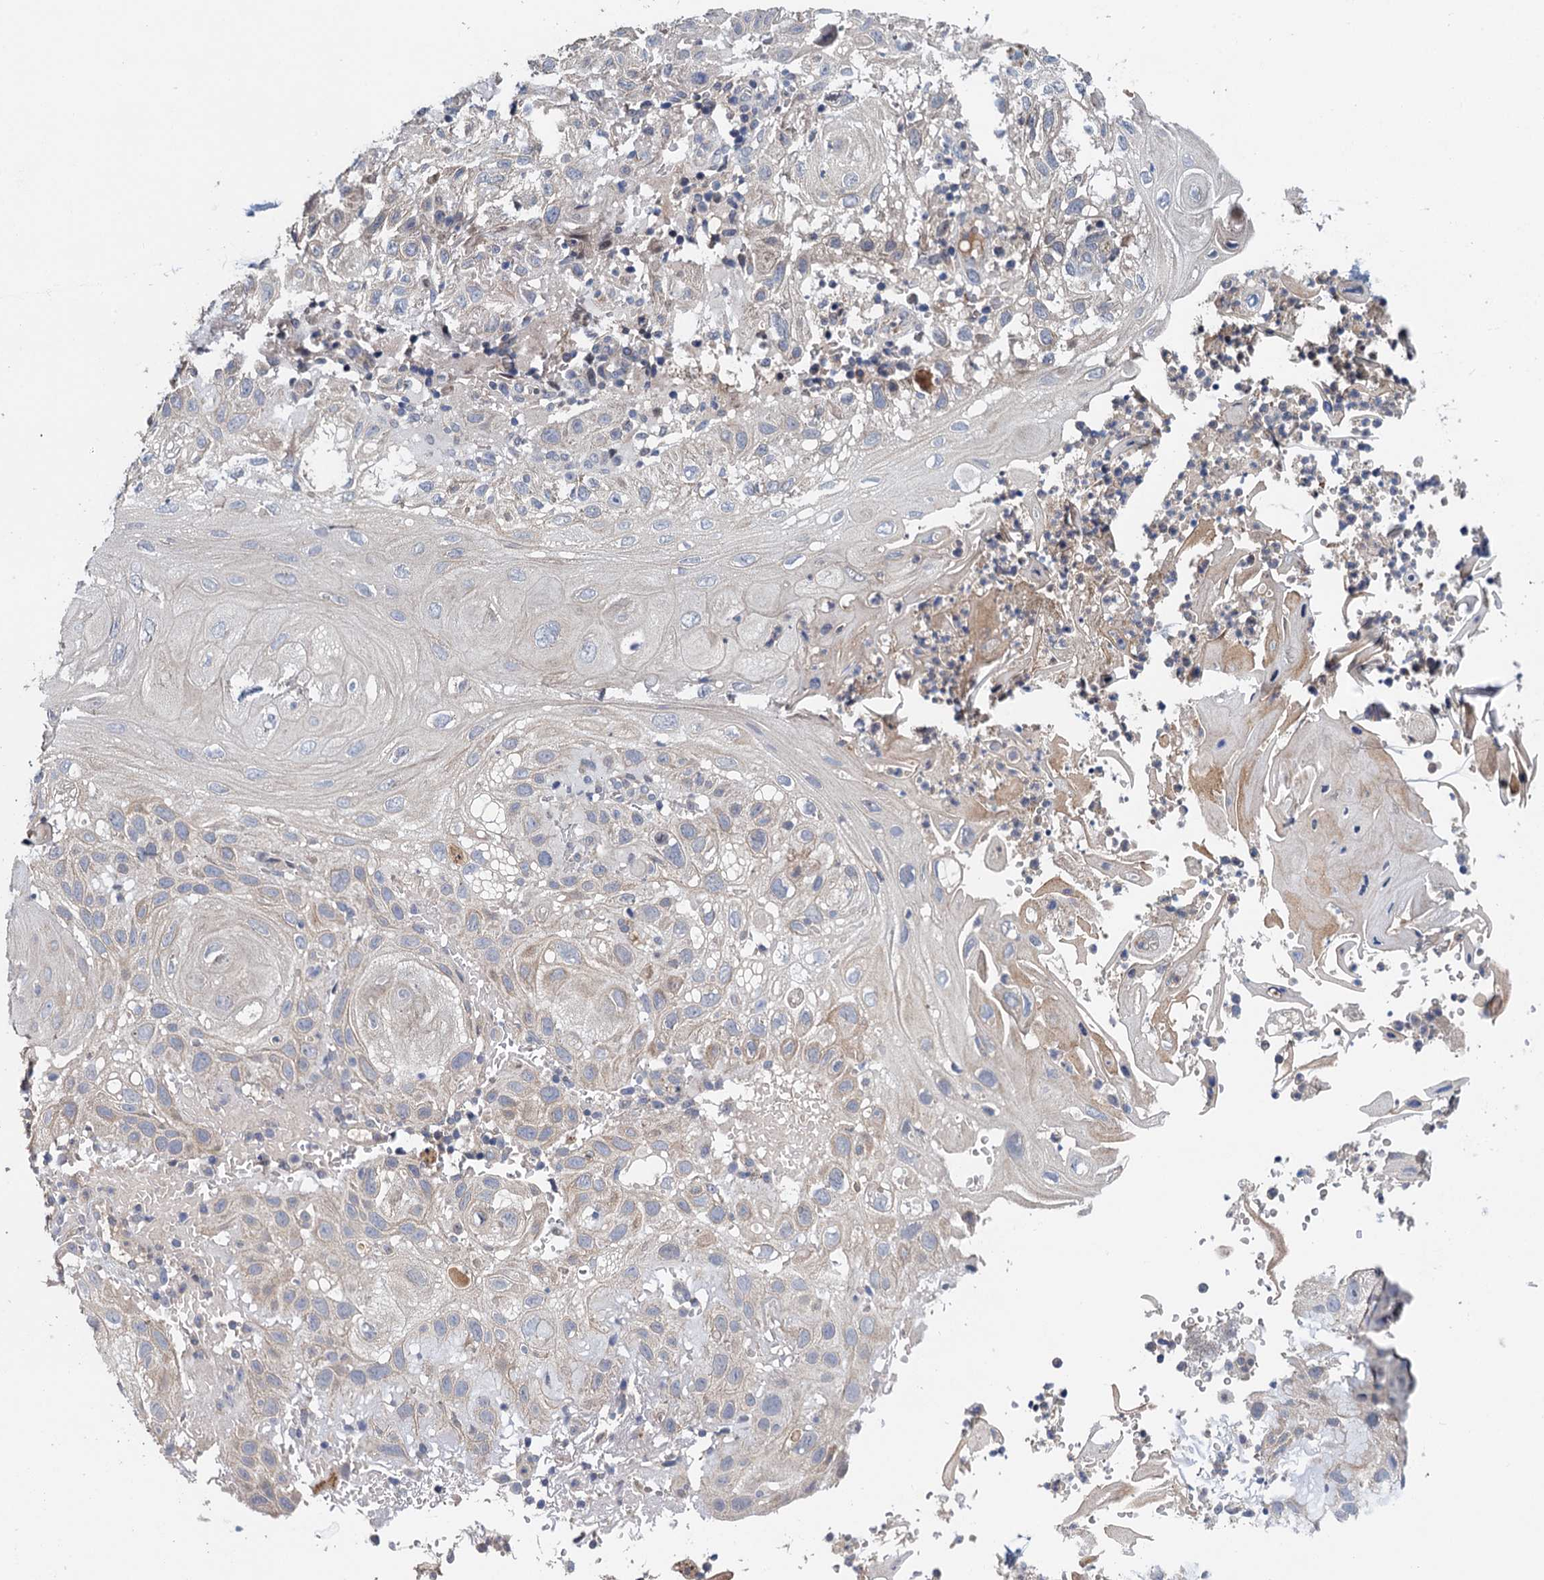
{"staining": {"intensity": "negative", "quantity": "none", "location": "none"}, "tissue": "skin cancer", "cell_type": "Tumor cells", "image_type": "cancer", "snomed": [{"axis": "morphology", "description": "Normal tissue, NOS"}, {"axis": "morphology", "description": "Squamous cell carcinoma, NOS"}, {"axis": "topography", "description": "Skin"}], "caption": "Immunohistochemical staining of skin cancer (squamous cell carcinoma) demonstrates no significant staining in tumor cells.", "gene": "MDM1", "patient": {"sex": "female", "age": 96}}